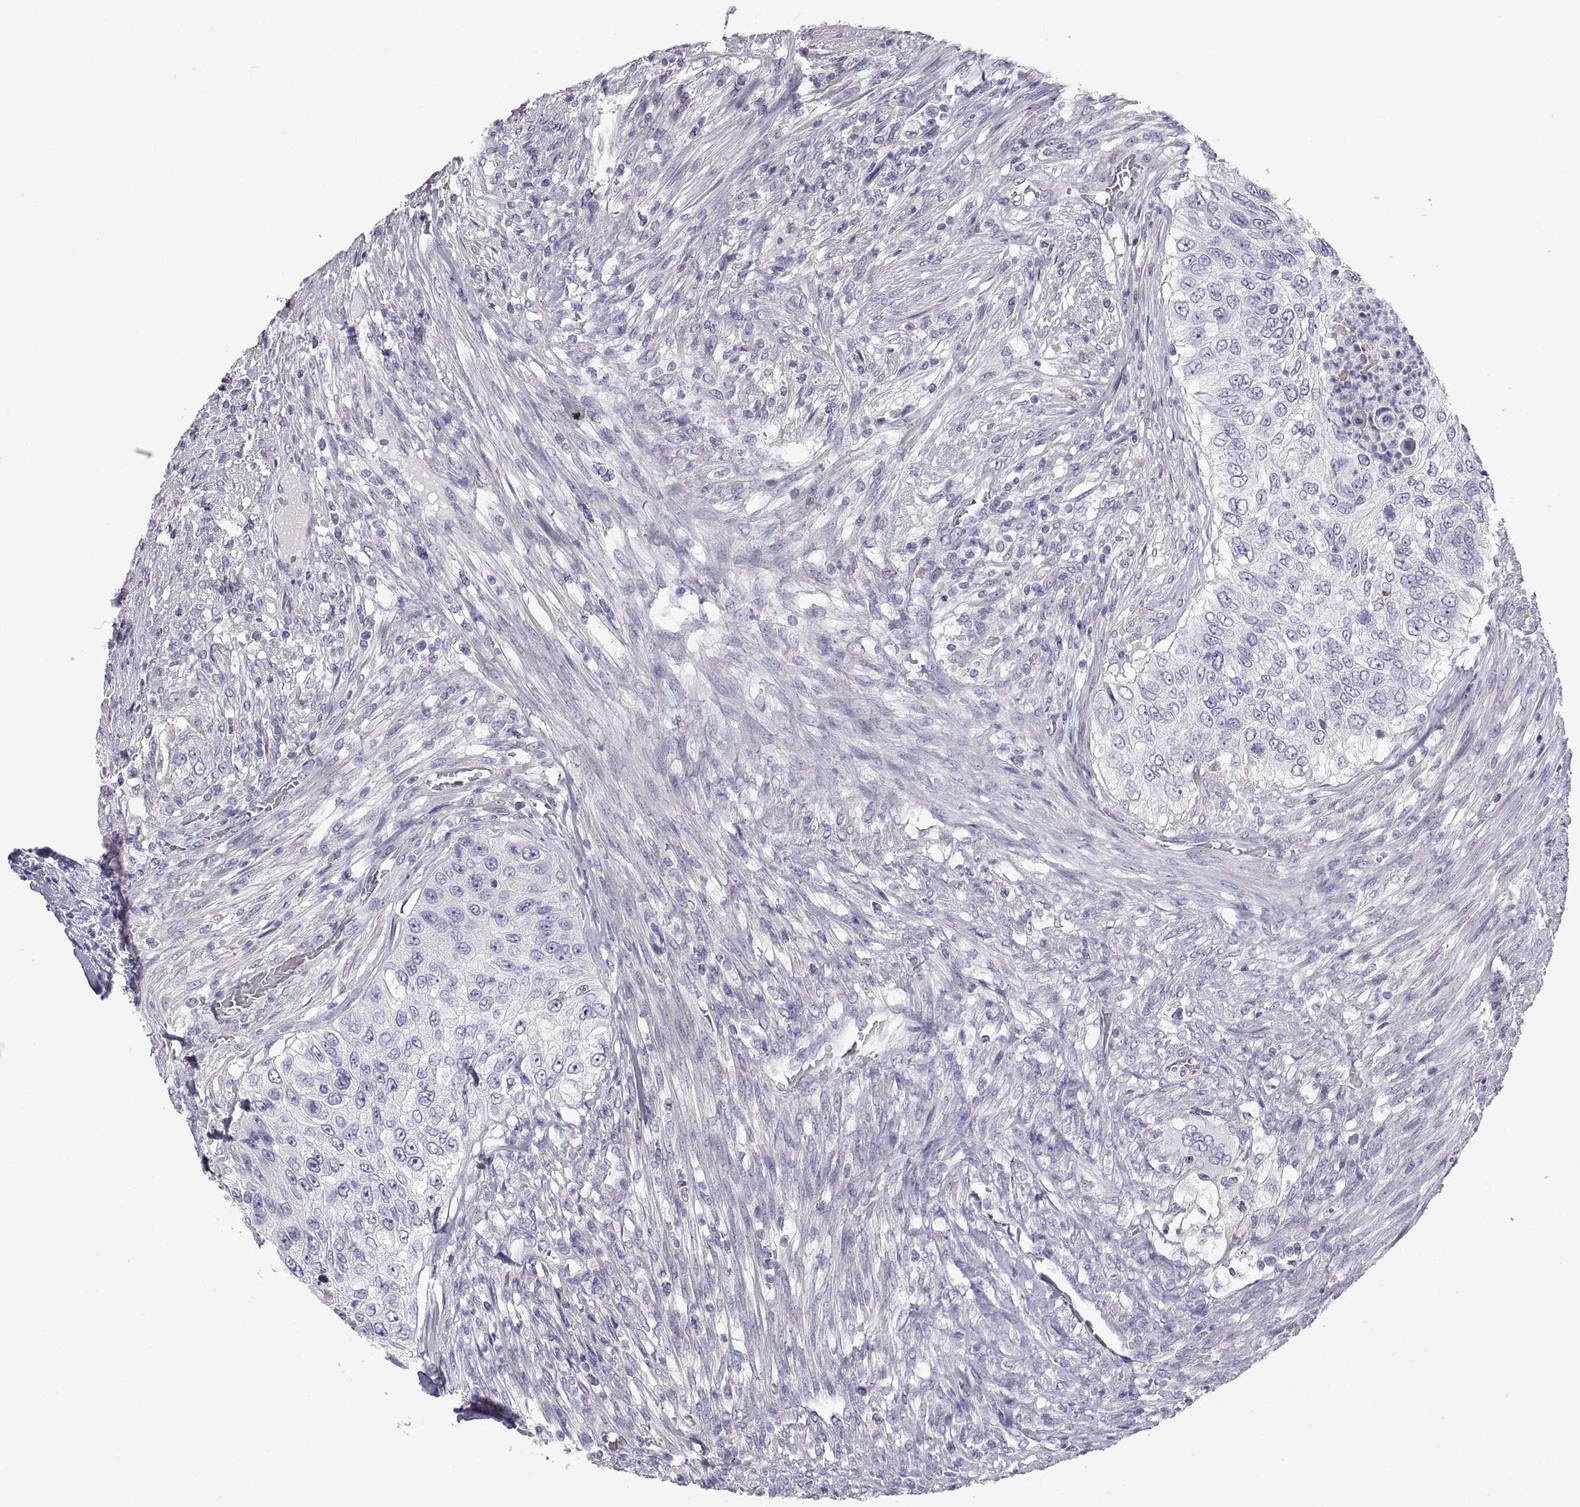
{"staining": {"intensity": "negative", "quantity": "none", "location": "none"}, "tissue": "urothelial cancer", "cell_type": "Tumor cells", "image_type": "cancer", "snomed": [{"axis": "morphology", "description": "Urothelial carcinoma, High grade"}, {"axis": "topography", "description": "Urinary bladder"}], "caption": "This is a photomicrograph of immunohistochemistry staining of urothelial carcinoma (high-grade), which shows no expression in tumor cells.", "gene": "CRYBB3", "patient": {"sex": "female", "age": 60}}